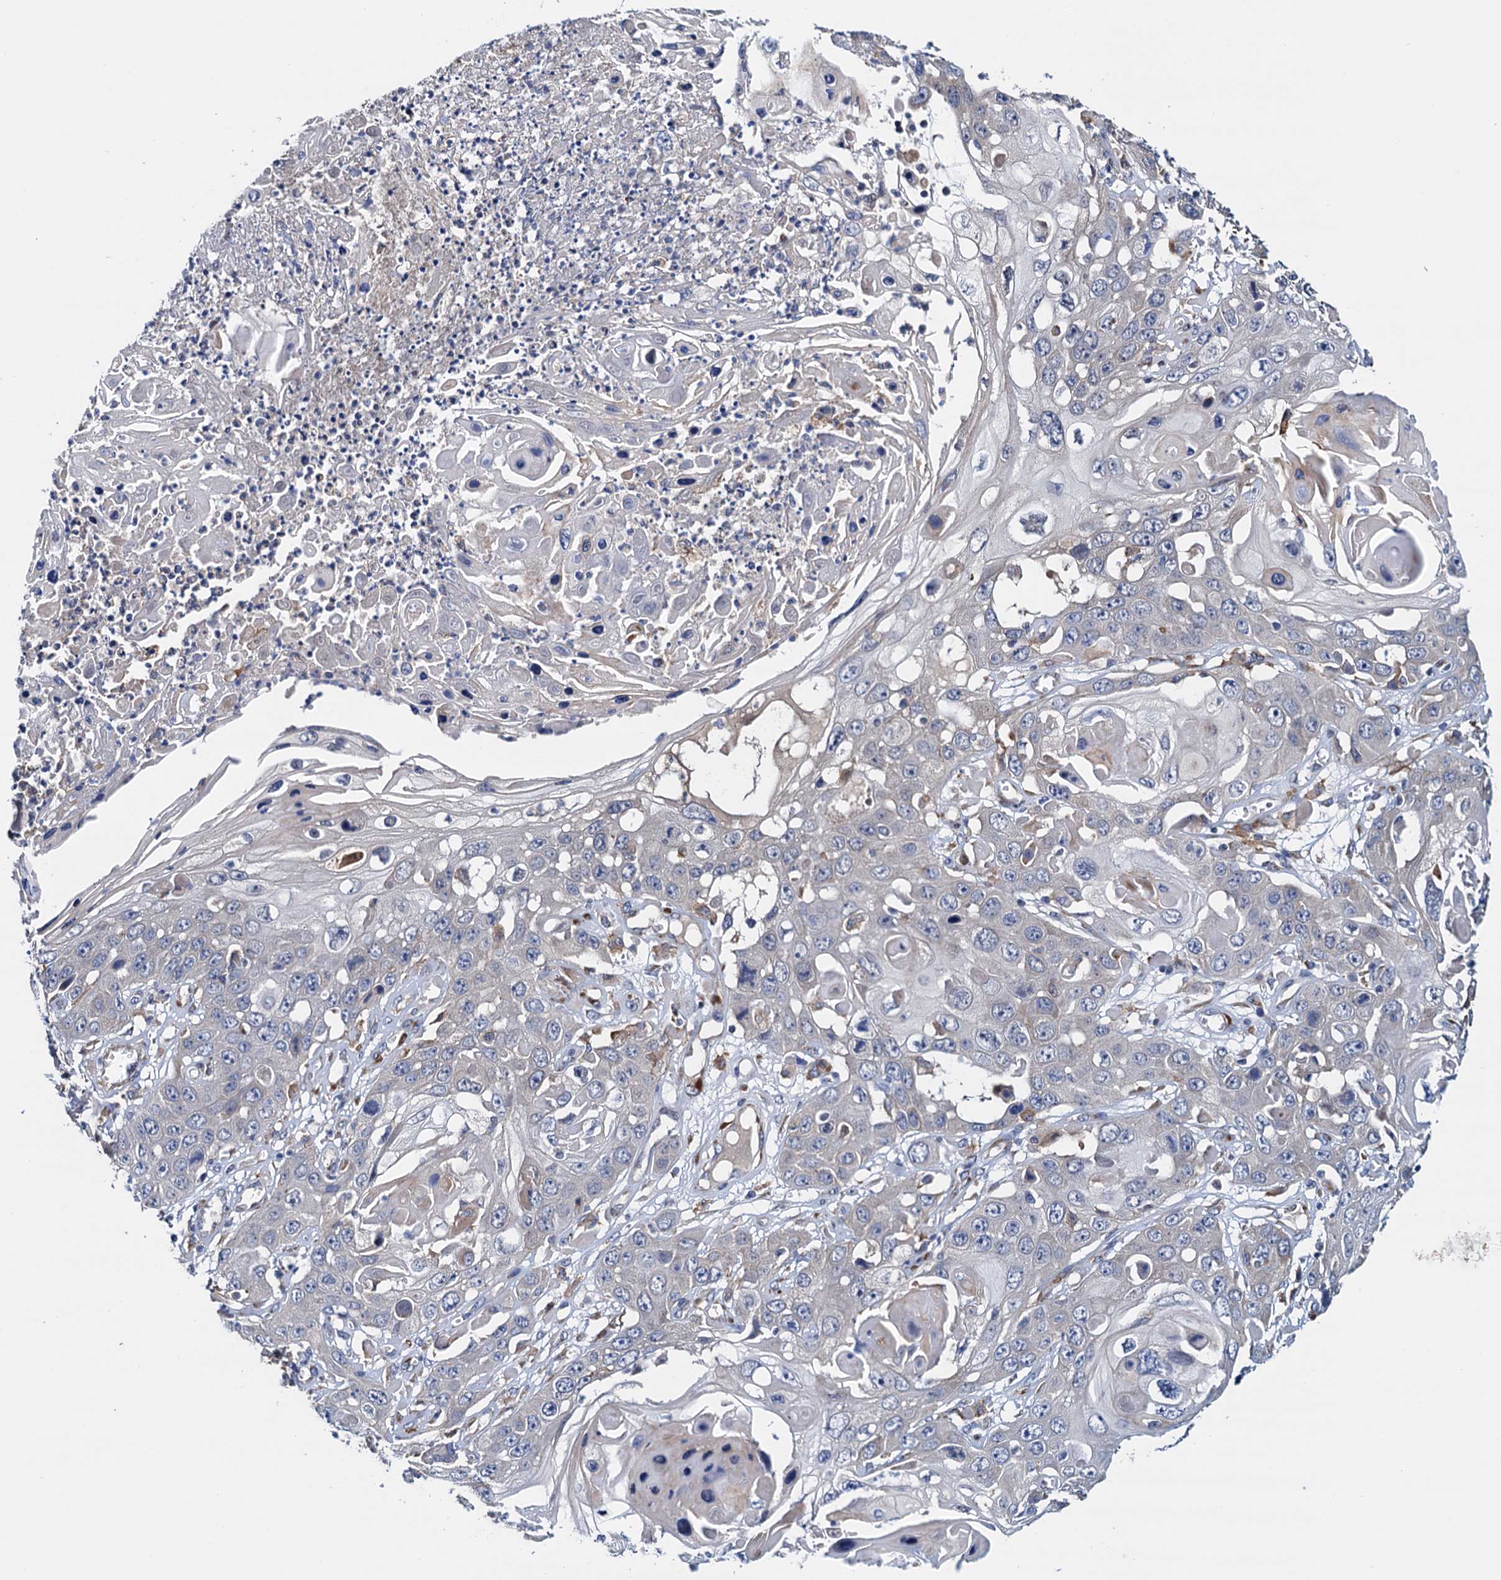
{"staining": {"intensity": "weak", "quantity": "<25%", "location": "cytoplasmic/membranous"}, "tissue": "skin cancer", "cell_type": "Tumor cells", "image_type": "cancer", "snomed": [{"axis": "morphology", "description": "Squamous cell carcinoma, NOS"}, {"axis": "topography", "description": "Skin"}], "caption": "The image shows no staining of tumor cells in squamous cell carcinoma (skin).", "gene": "RASSF9", "patient": {"sex": "male", "age": 55}}